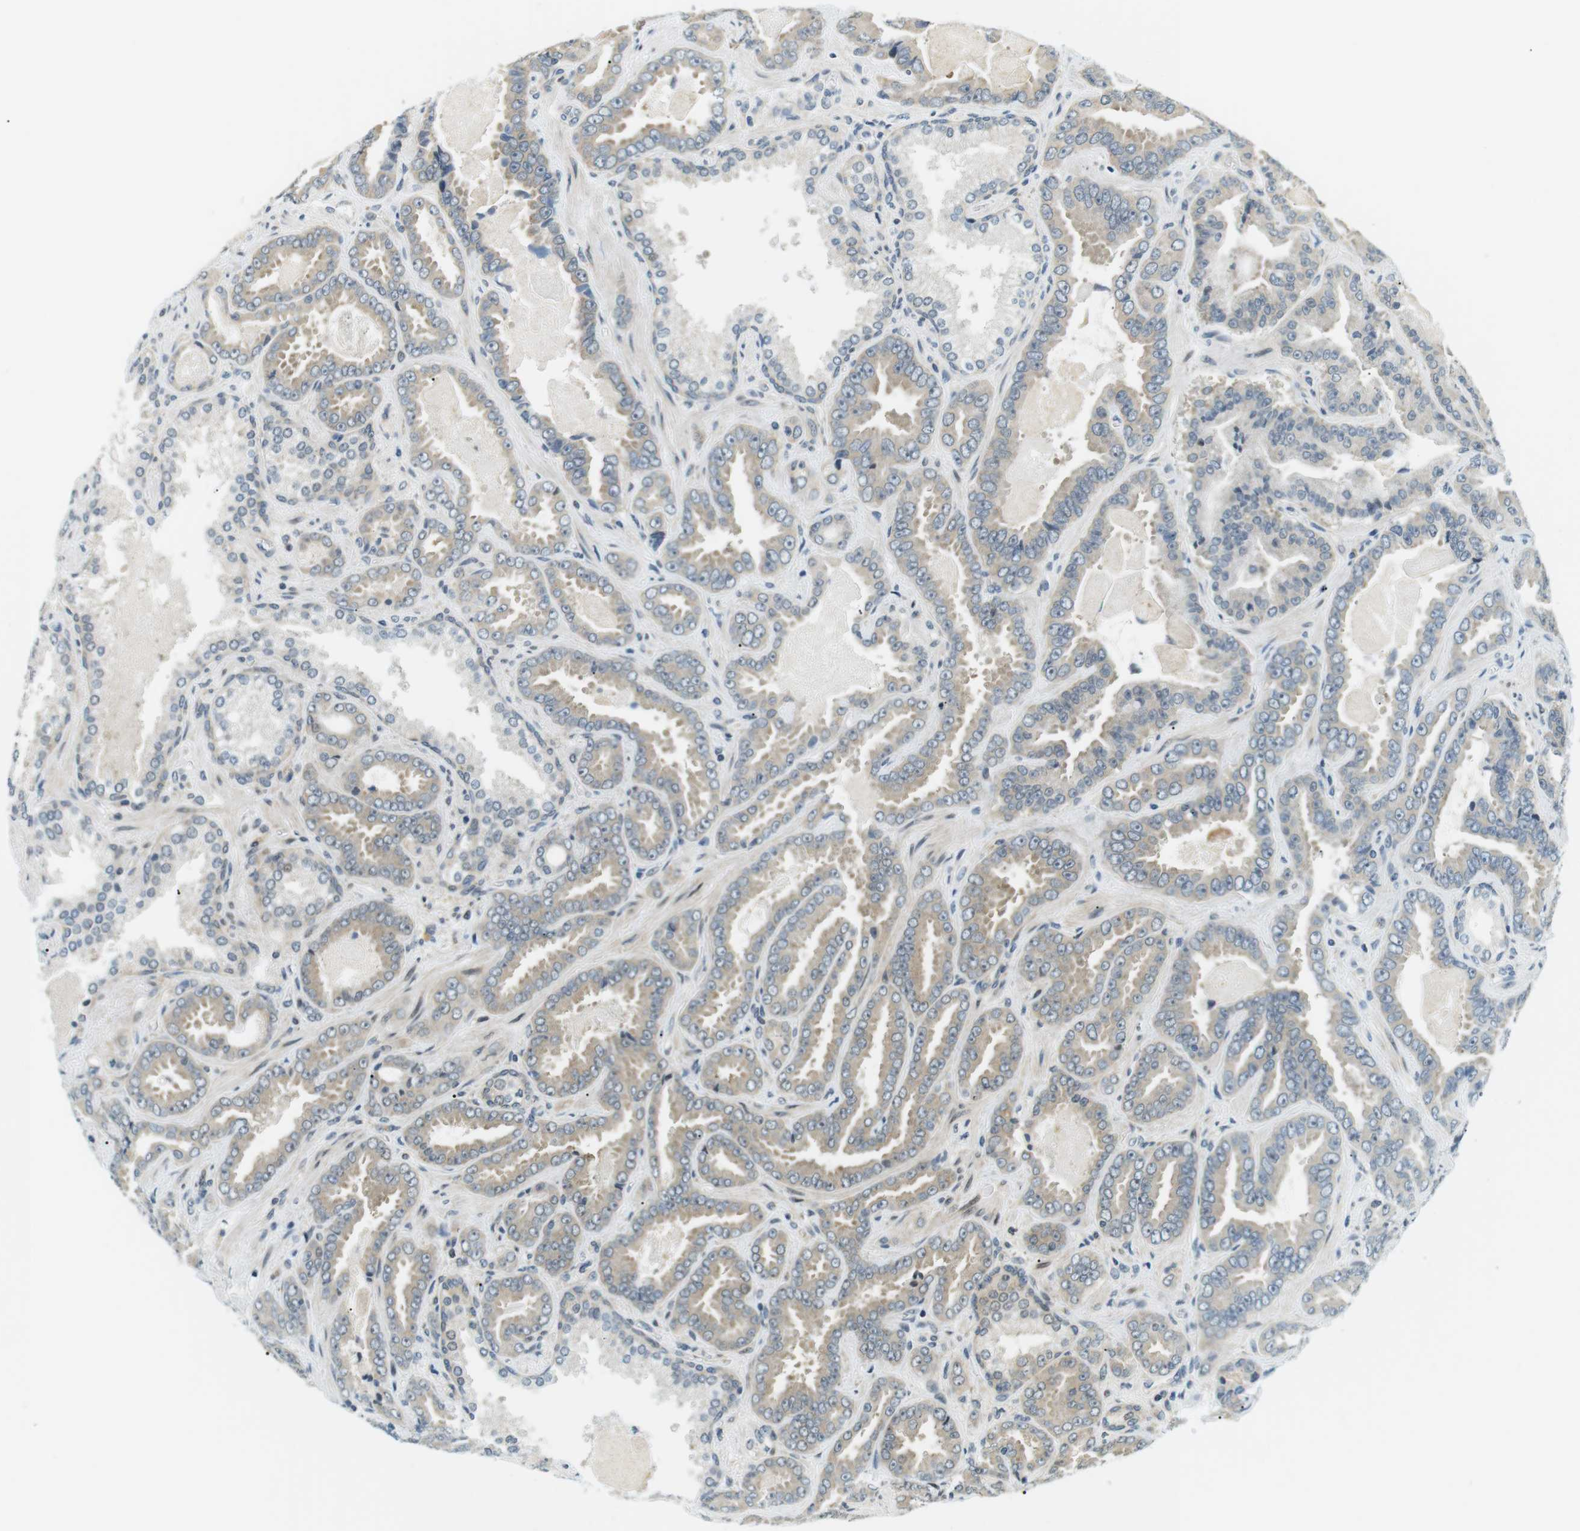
{"staining": {"intensity": "weak", "quantity": "25%-75%", "location": "cytoplasmic/membranous"}, "tissue": "prostate cancer", "cell_type": "Tumor cells", "image_type": "cancer", "snomed": [{"axis": "morphology", "description": "Adenocarcinoma, Low grade"}, {"axis": "topography", "description": "Prostate"}], "caption": "A brown stain highlights weak cytoplasmic/membranous expression of a protein in human prostate low-grade adenocarcinoma tumor cells.", "gene": "CSNK2B", "patient": {"sex": "male", "age": 60}}